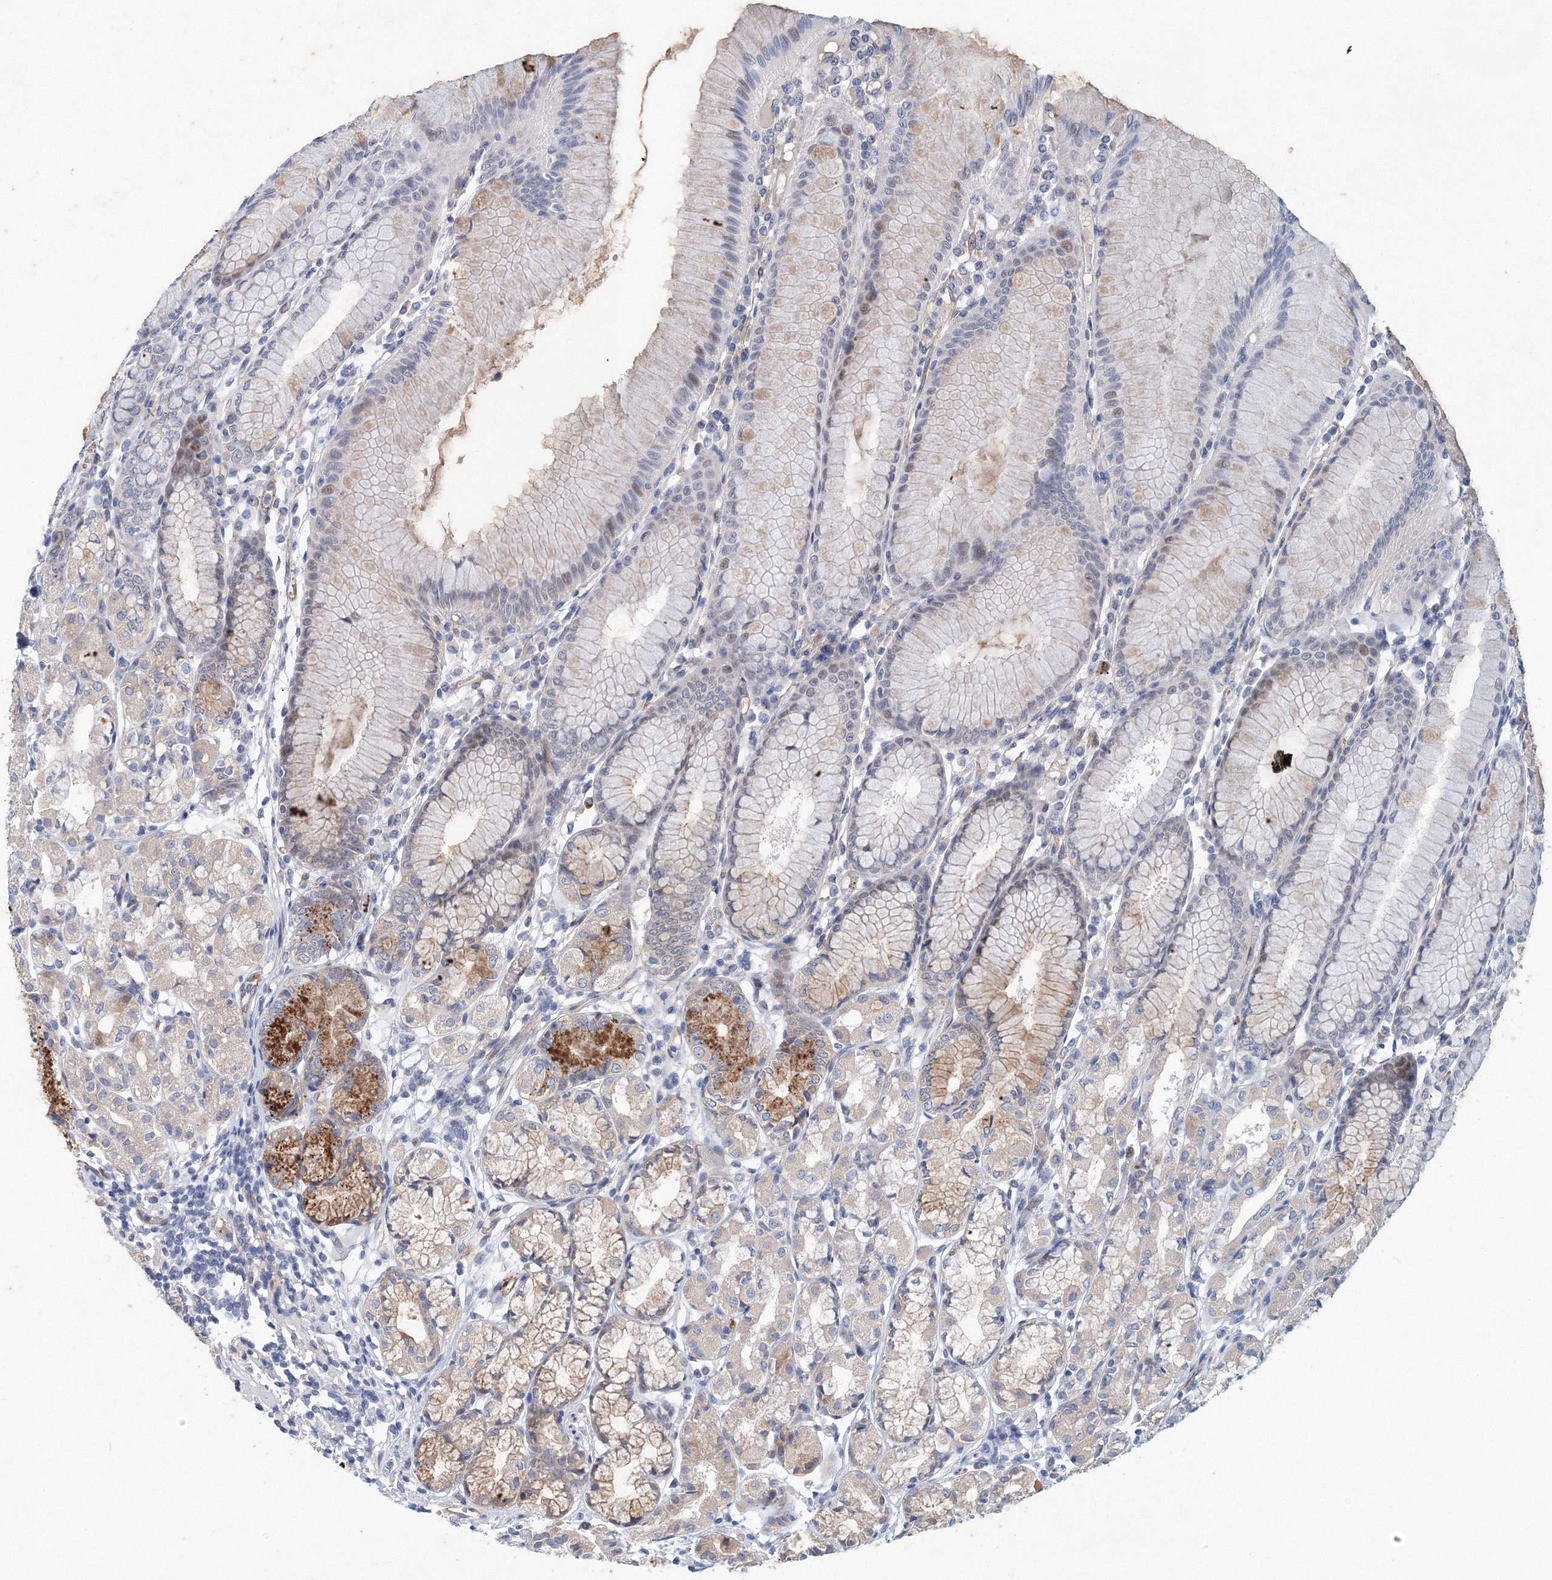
{"staining": {"intensity": "moderate", "quantity": "<25%", "location": "cytoplasmic/membranous"}, "tissue": "stomach", "cell_type": "Glandular cells", "image_type": "normal", "snomed": [{"axis": "morphology", "description": "Normal tissue, NOS"}, {"axis": "topography", "description": "Stomach"}], "caption": "Immunohistochemical staining of normal human stomach reveals moderate cytoplasmic/membranous protein positivity in about <25% of glandular cells.", "gene": "TANC1", "patient": {"sex": "female", "age": 57}}